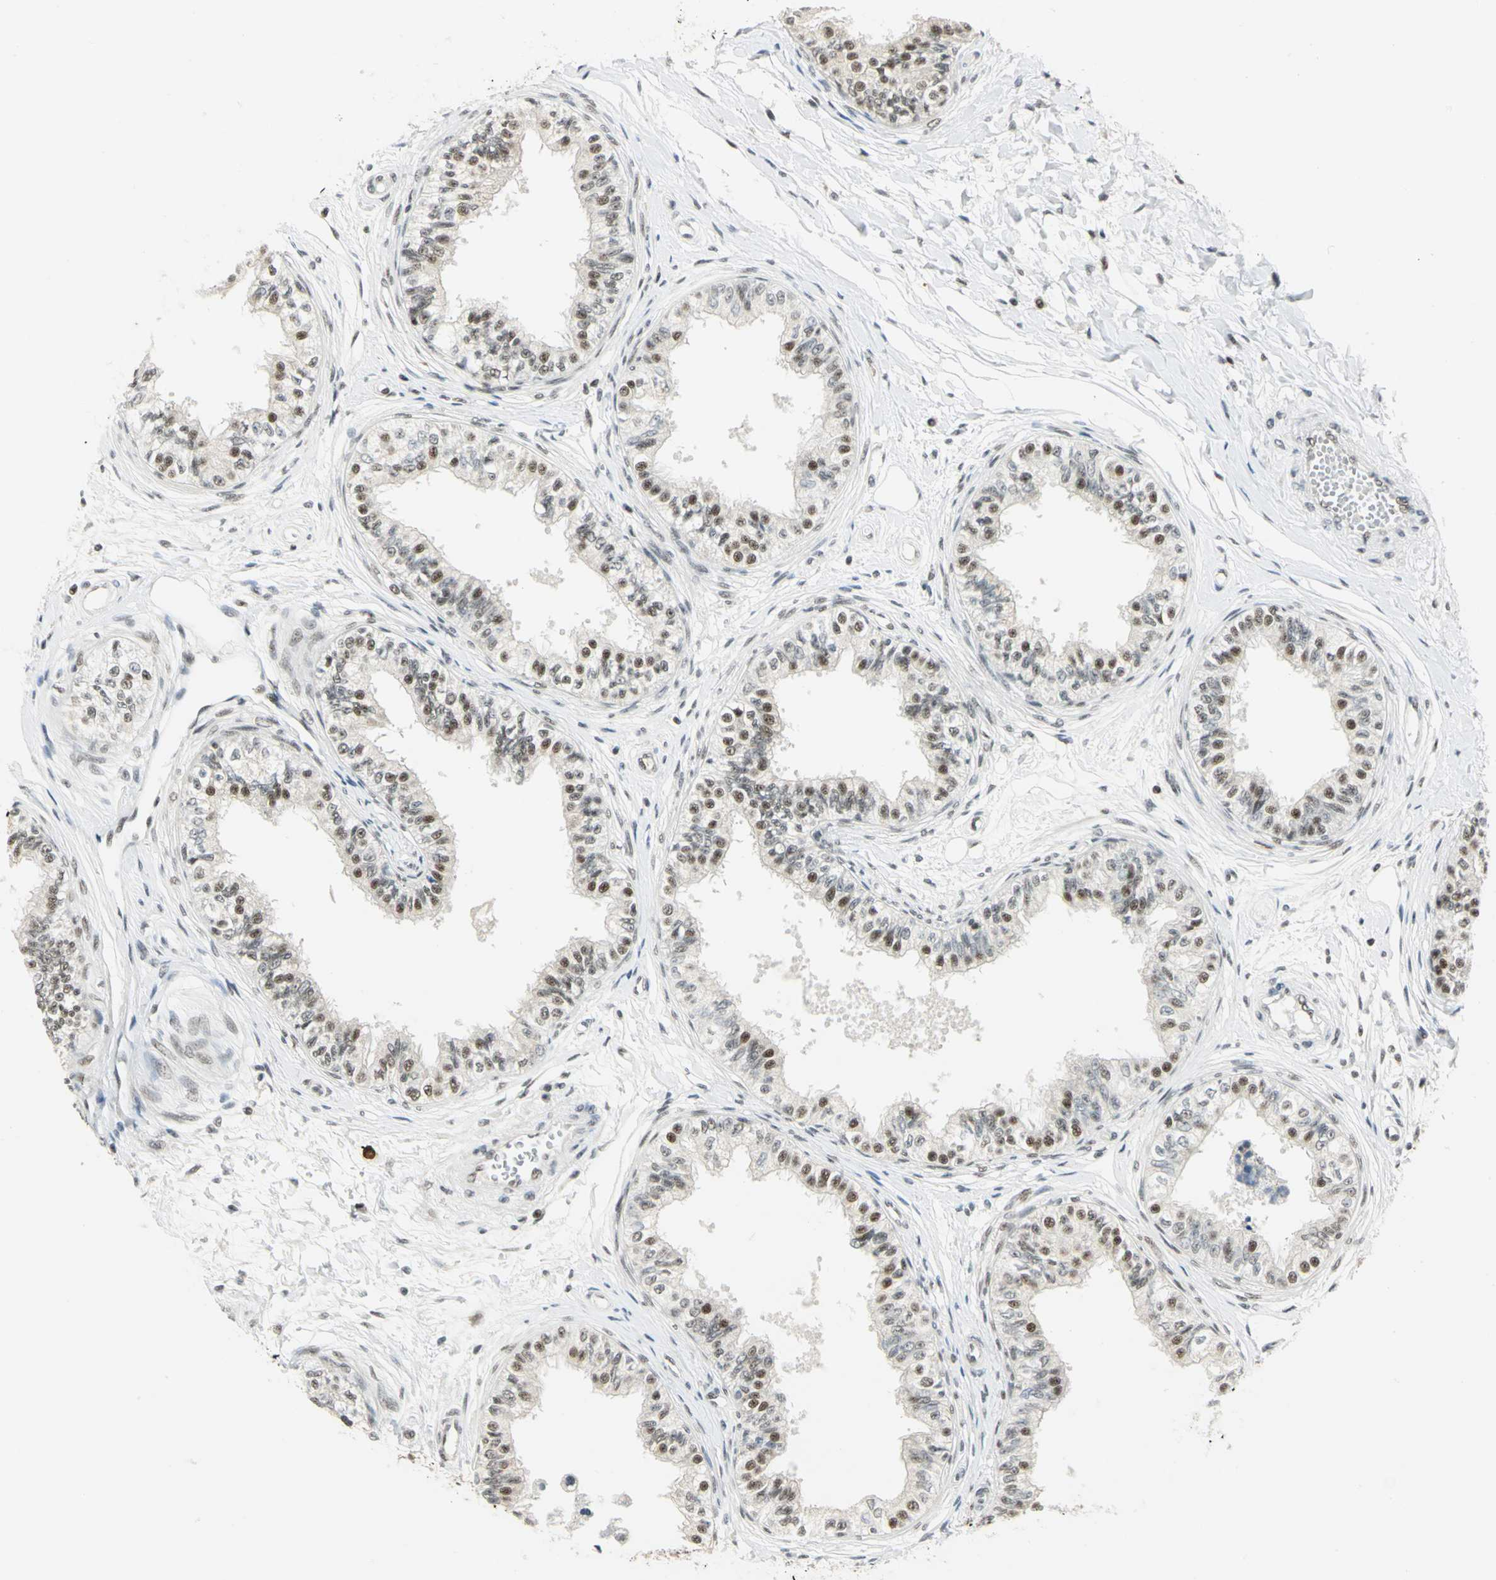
{"staining": {"intensity": "moderate", "quantity": ">75%", "location": "nuclear"}, "tissue": "epididymis", "cell_type": "Glandular cells", "image_type": "normal", "snomed": [{"axis": "morphology", "description": "Normal tissue, NOS"}, {"axis": "morphology", "description": "Adenocarcinoma, metastatic, NOS"}, {"axis": "topography", "description": "Testis"}, {"axis": "topography", "description": "Epididymis"}], "caption": "Immunohistochemical staining of unremarkable epididymis reveals moderate nuclear protein staining in approximately >75% of glandular cells.", "gene": "CCNT1", "patient": {"sex": "male", "age": 26}}